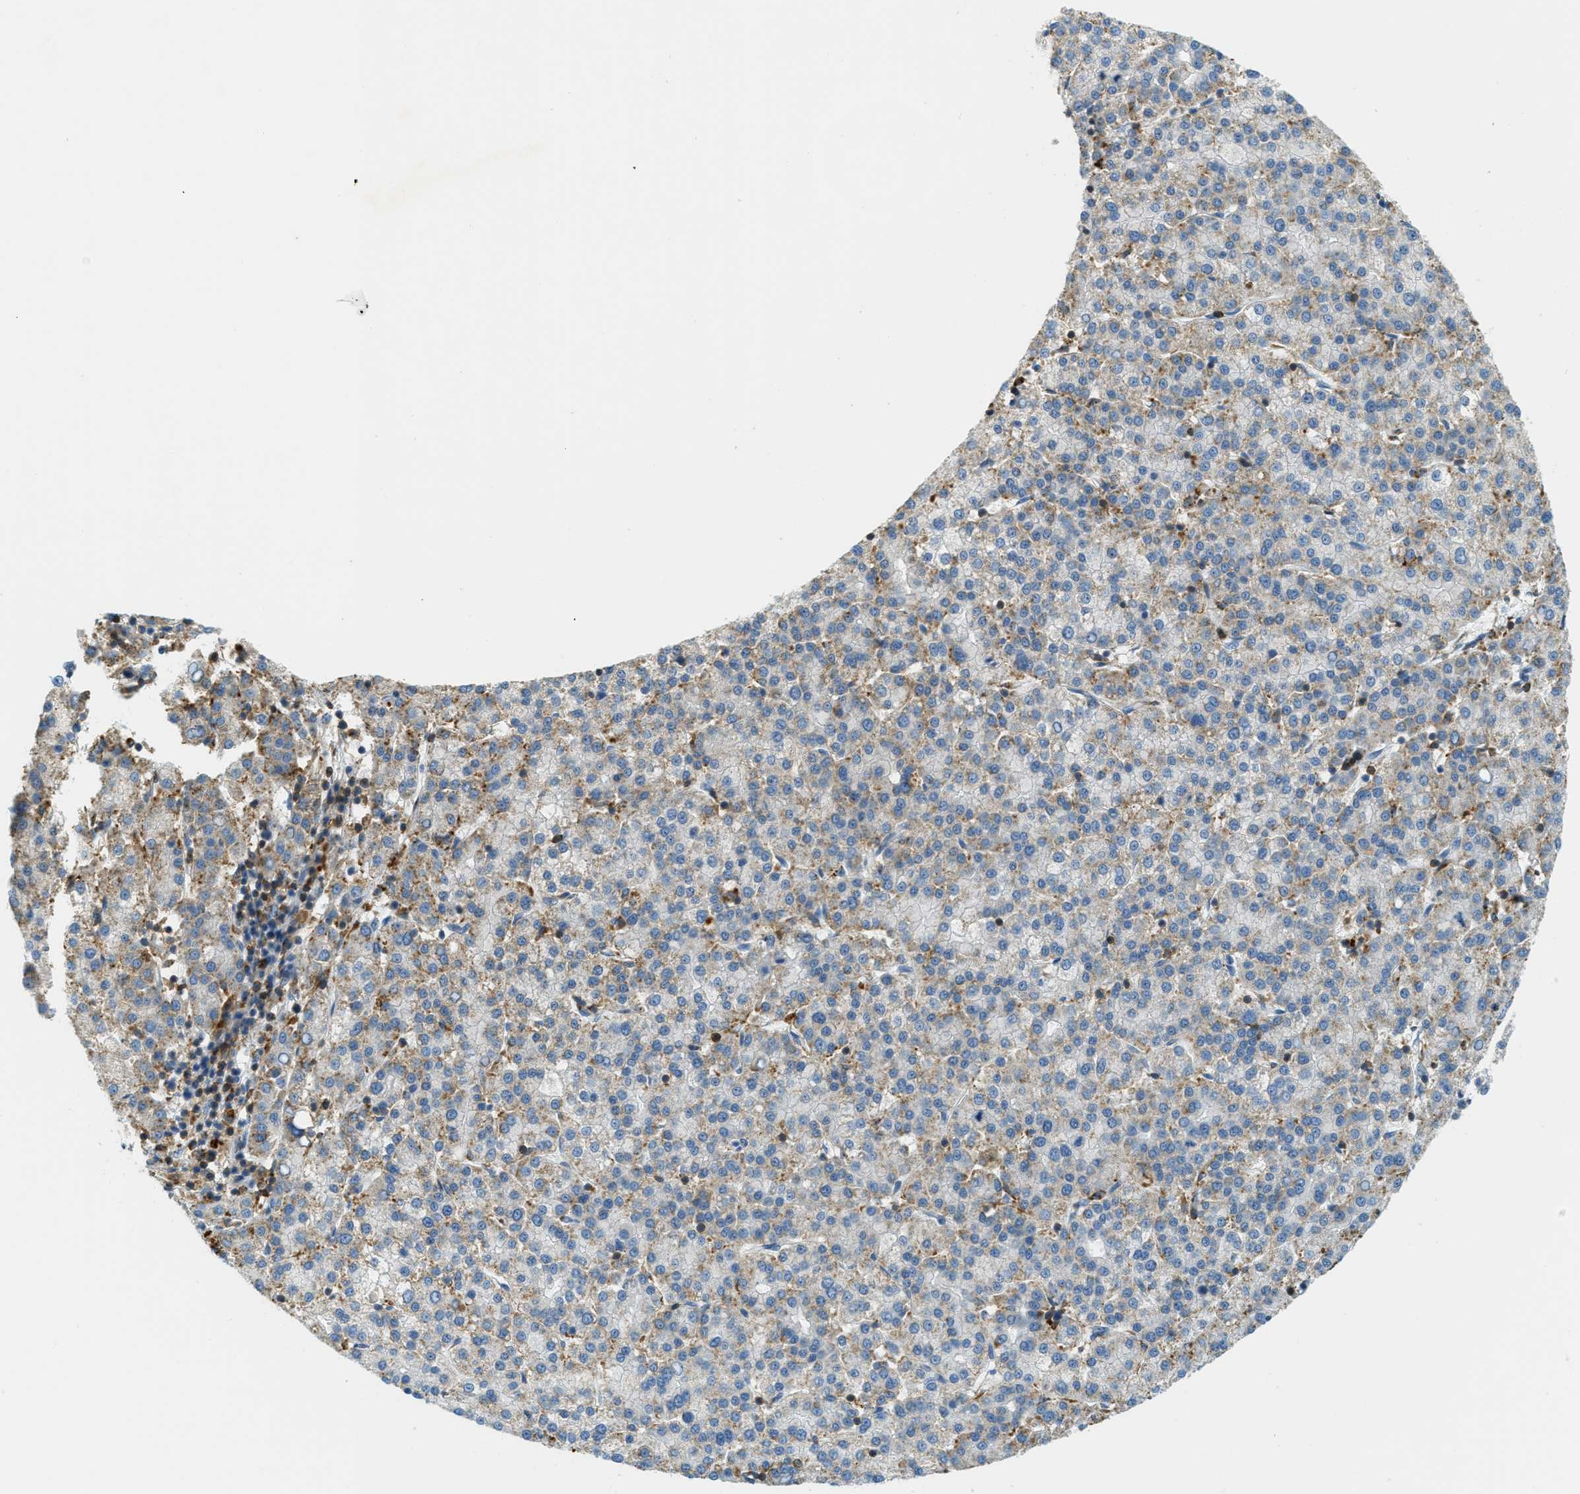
{"staining": {"intensity": "weak", "quantity": "<25%", "location": "cytoplasmic/membranous"}, "tissue": "liver cancer", "cell_type": "Tumor cells", "image_type": "cancer", "snomed": [{"axis": "morphology", "description": "Carcinoma, Hepatocellular, NOS"}, {"axis": "topography", "description": "Liver"}], "caption": "Liver hepatocellular carcinoma stained for a protein using IHC reveals no expression tumor cells.", "gene": "PLBD2", "patient": {"sex": "female", "age": 58}}